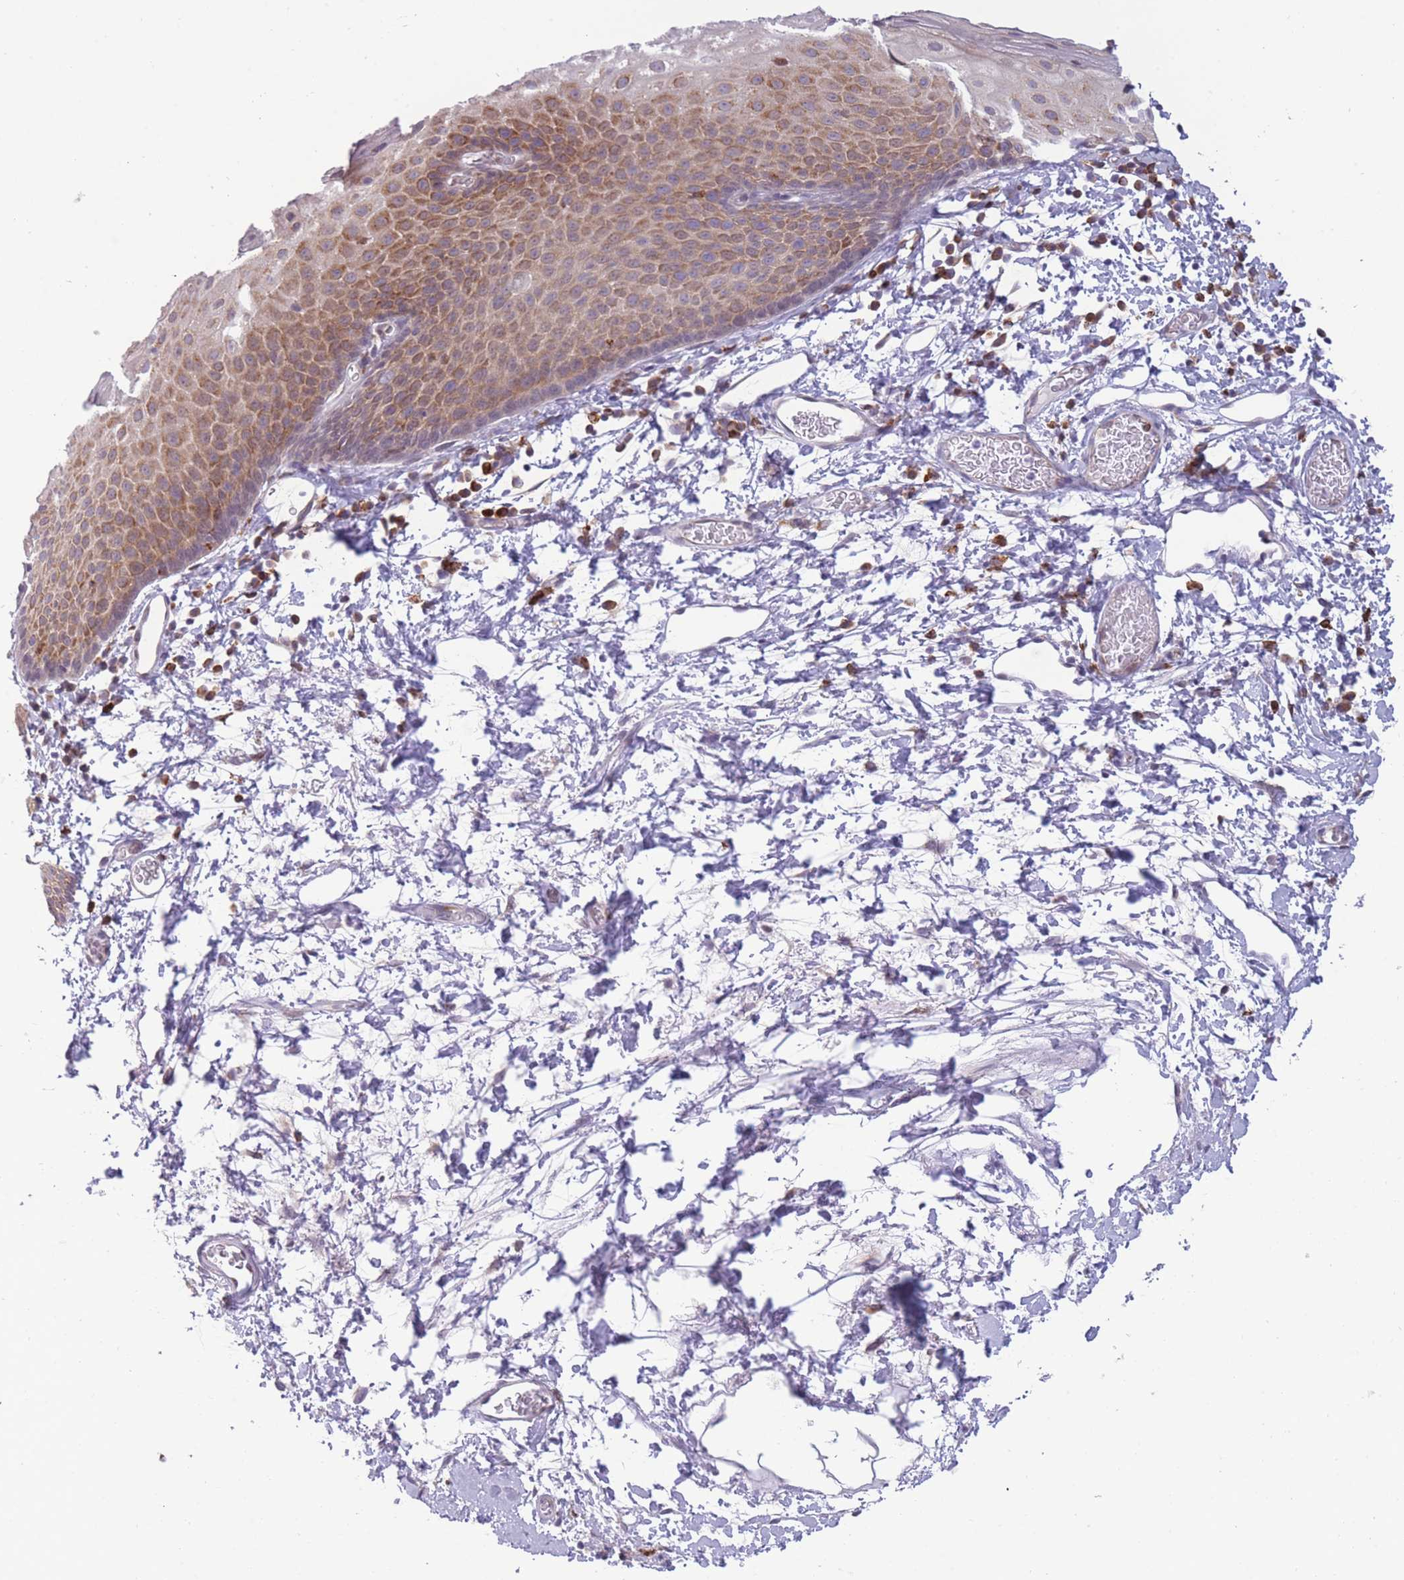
{"staining": {"intensity": "moderate", "quantity": "25%-75%", "location": "cytoplasmic/membranous"}, "tissue": "skin", "cell_type": "Epidermal cells", "image_type": "normal", "snomed": [{"axis": "morphology", "description": "Normal tissue, NOS"}, {"axis": "morphology", "description": "Hemorrhoids"}, {"axis": "morphology", "description": "Inflammation, NOS"}, {"axis": "topography", "description": "Anal"}], "caption": "Brown immunohistochemical staining in unremarkable human skin shows moderate cytoplasmic/membranous staining in approximately 25%-75% of epidermal cells.", "gene": "TMEM121", "patient": {"sex": "male", "age": 60}}